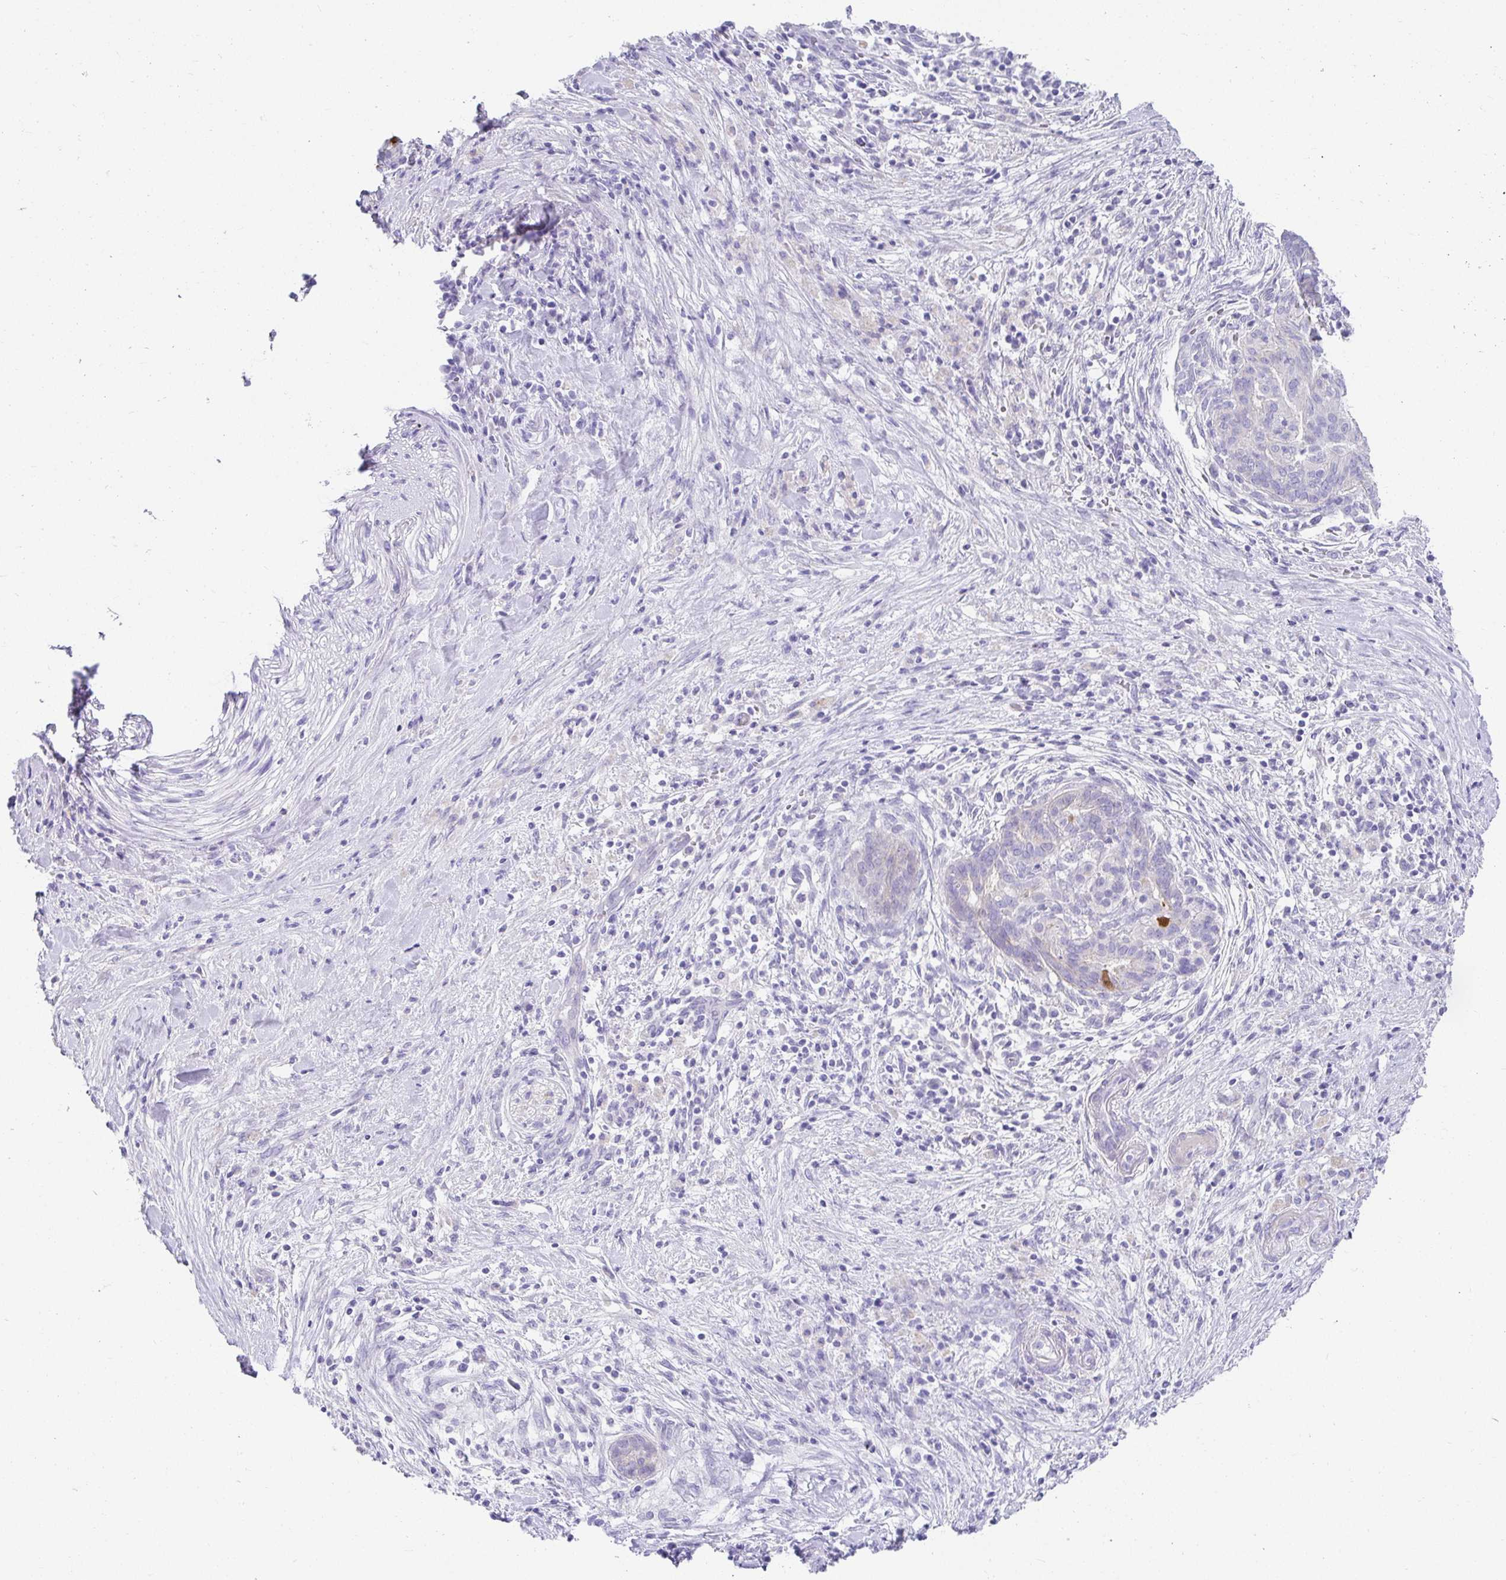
{"staining": {"intensity": "negative", "quantity": "none", "location": "none"}, "tissue": "pancreatic cancer", "cell_type": "Tumor cells", "image_type": "cancer", "snomed": [{"axis": "morphology", "description": "Adenocarcinoma, NOS"}, {"axis": "topography", "description": "Pancreas"}], "caption": "The histopathology image shows no staining of tumor cells in adenocarcinoma (pancreatic).", "gene": "CHAT", "patient": {"sex": "male", "age": 44}}